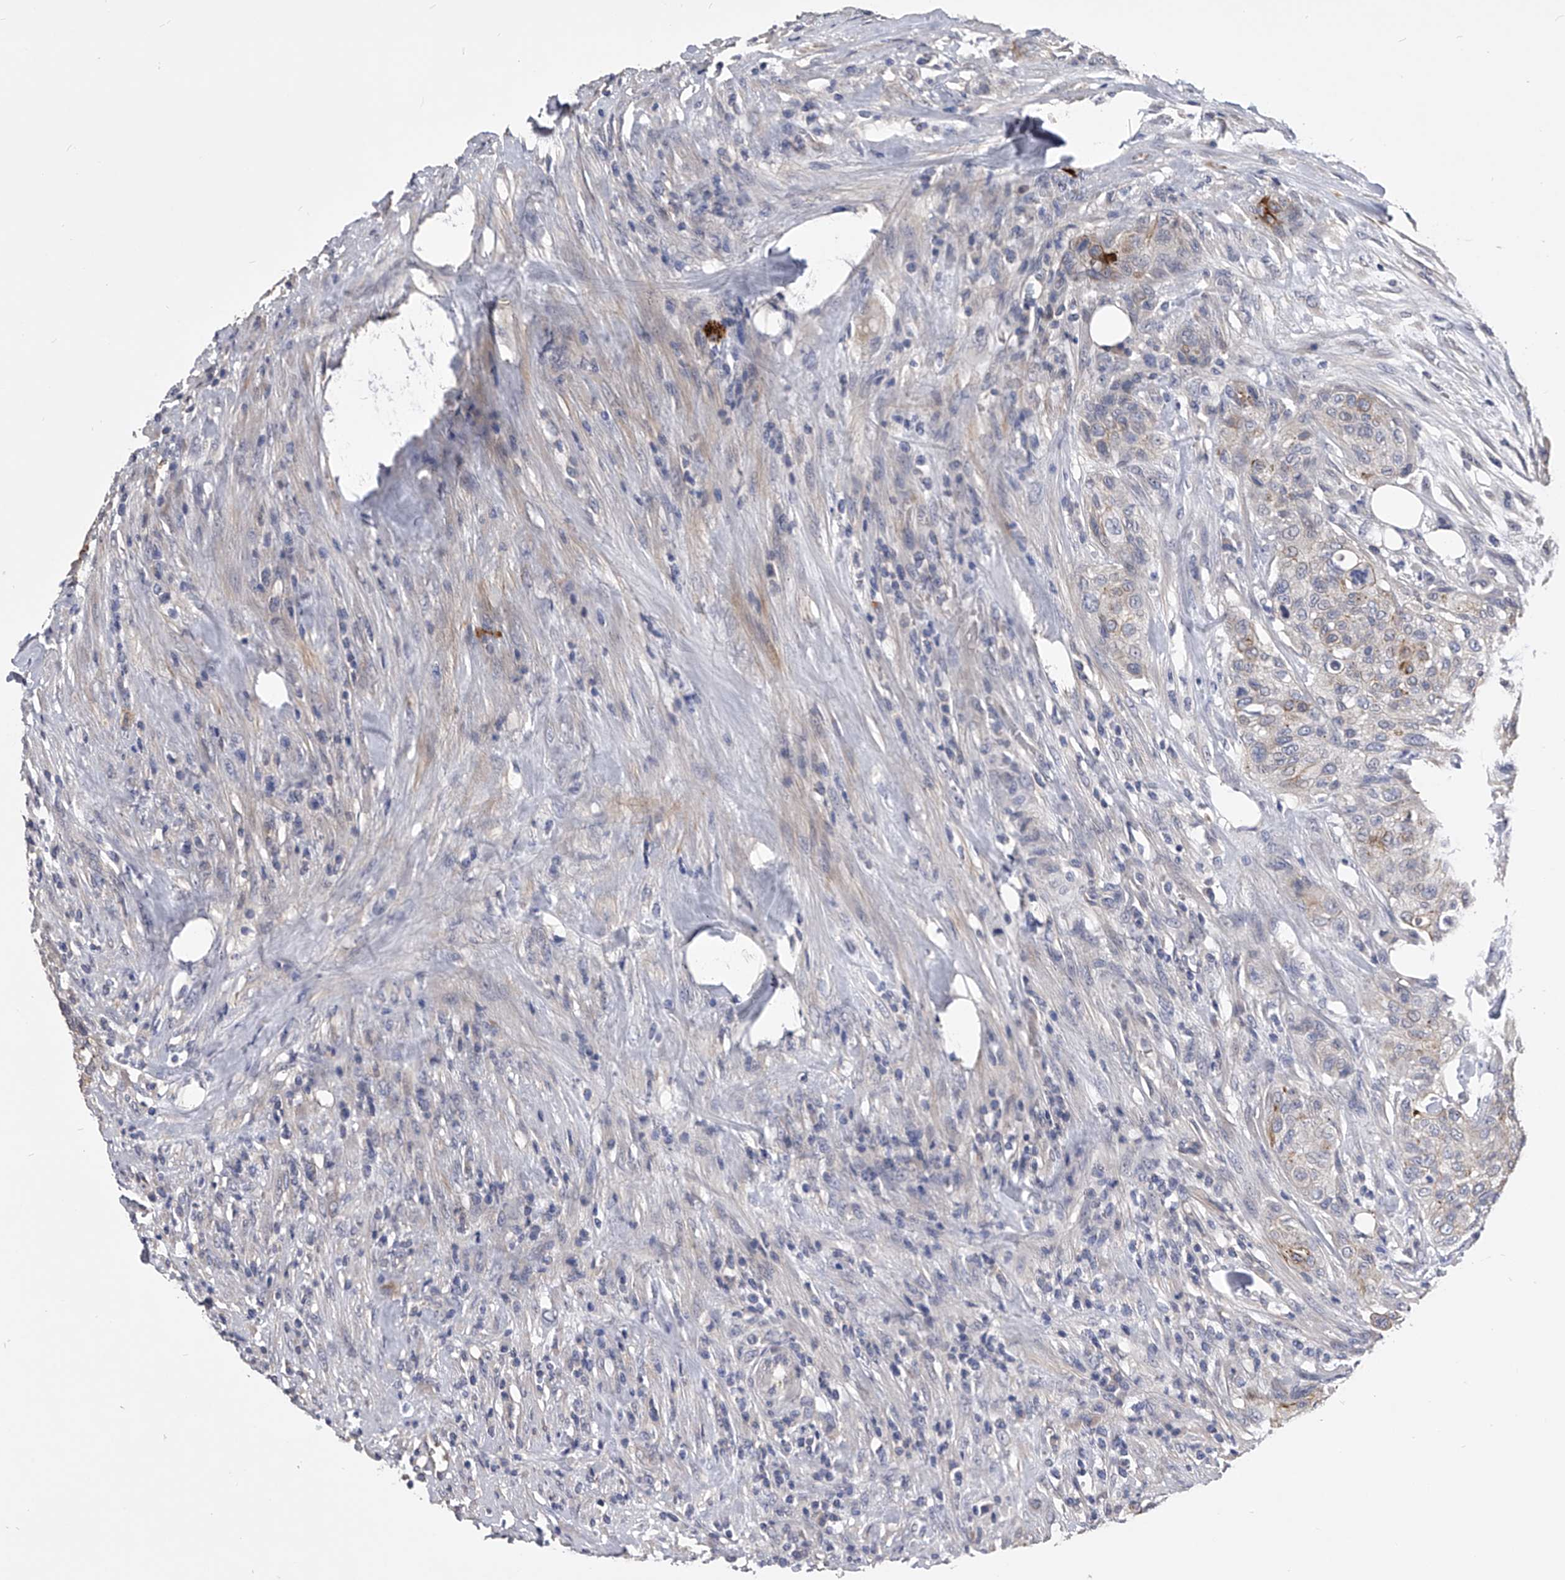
{"staining": {"intensity": "weak", "quantity": "<25%", "location": "cytoplasmic/membranous"}, "tissue": "urothelial cancer", "cell_type": "Tumor cells", "image_type": "cancer", "snomed": [{"axis": "morphology", "description": "Urothelial carcinoma, High grade"}, {"axis": "topography", "description": "Urinary bladder"}], "caption": "A histopathology image of human urothelial carcinoma (high-grade) is negative for staining in tumor cells.", "gene": "MDN1", "patient": {"sex": "male", "age": 35}}